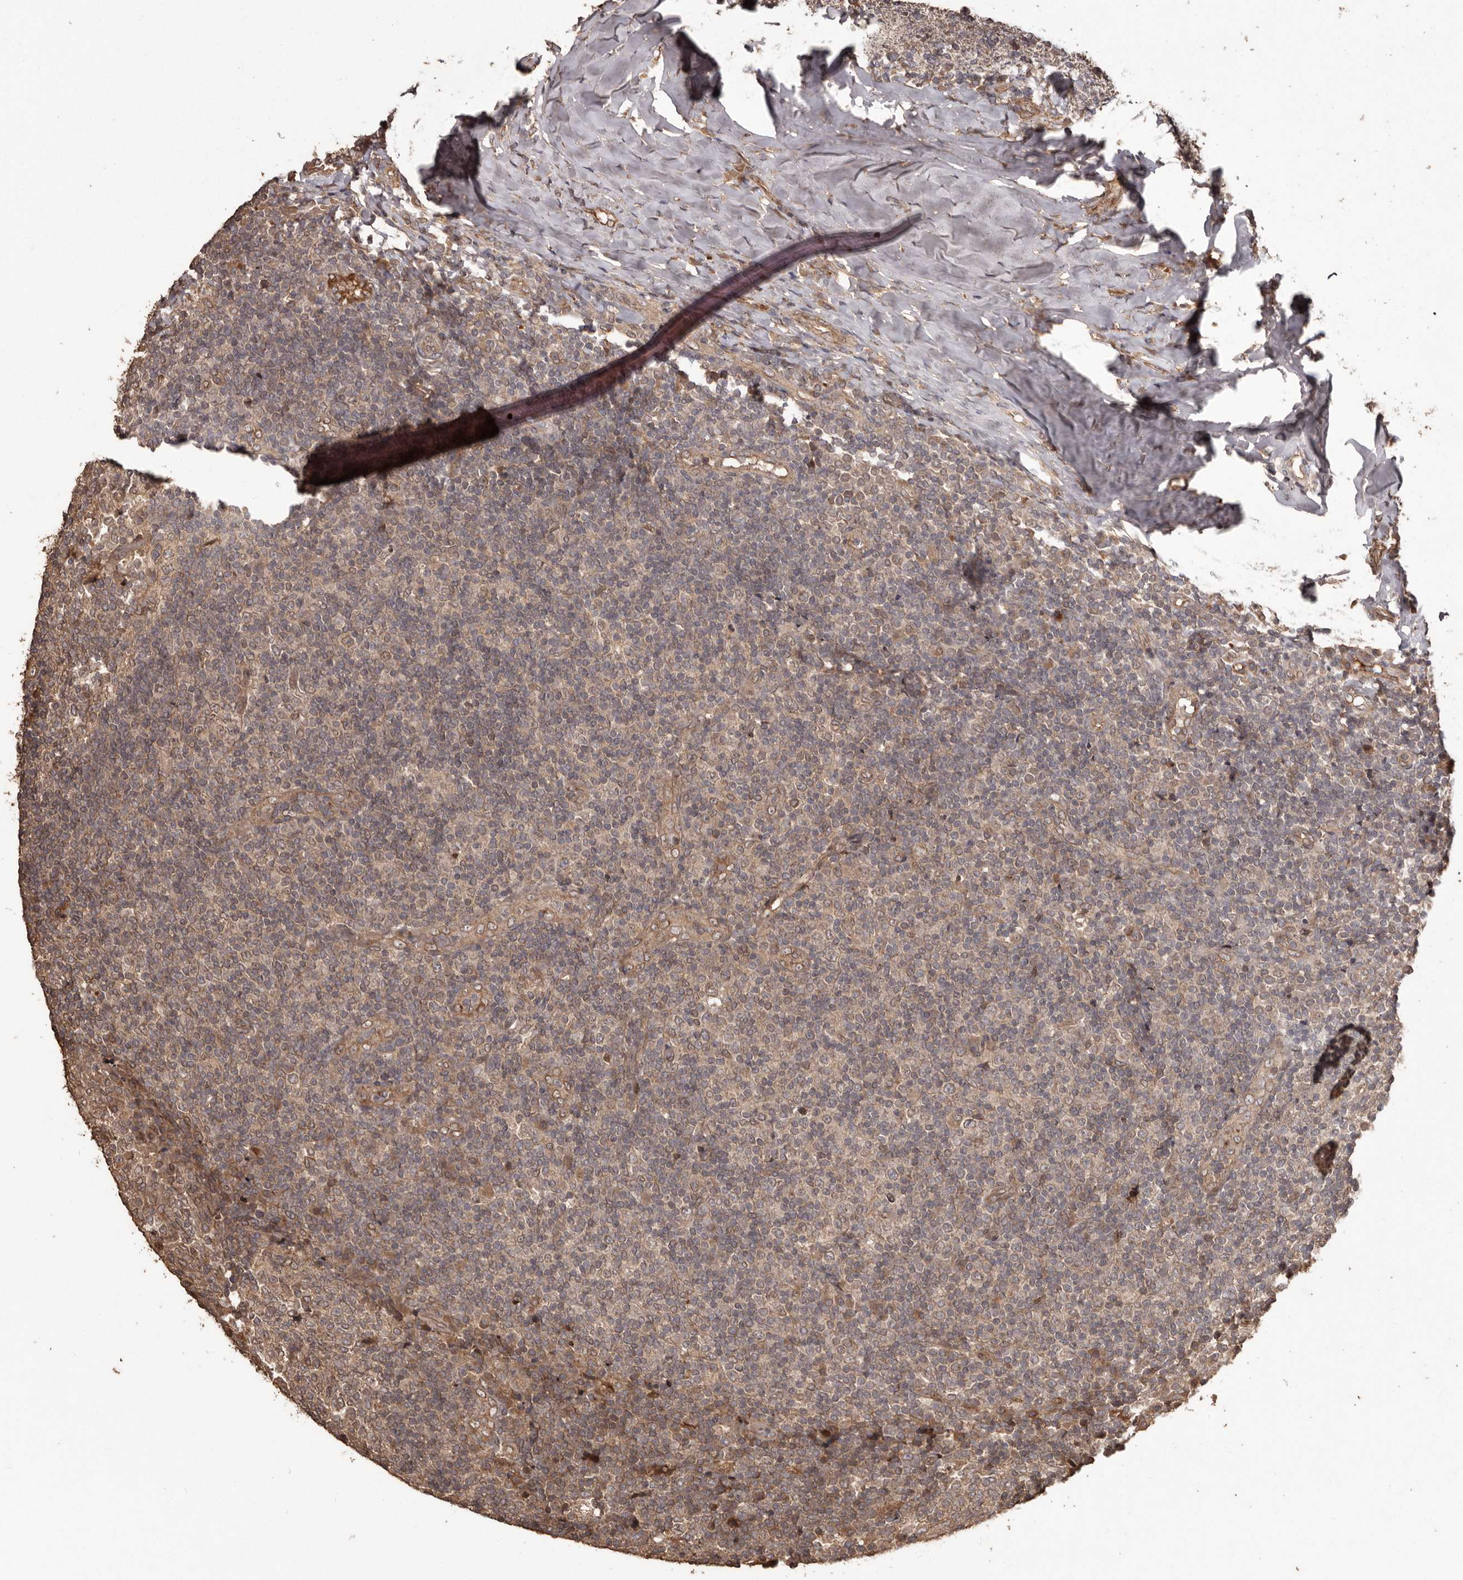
{"staining": {"intensity": "weak", "quantity": "<25%", "location": "cytoplasmic/membranous"}, "tissue": "tonsil", "cell_type": "Germinal center cells", "image_type": "normal", "snomed": [{"axis": "morphology", "description": "Normal tissue, NOS"}, {"axis": "topography", "description": "Tonsil"}], "caption": "Image shows no significant protein expression in germinal center cells of unremarkable tonsil.", "gene": "NUP43", "patient": {"sex": "female", "age": 19}}